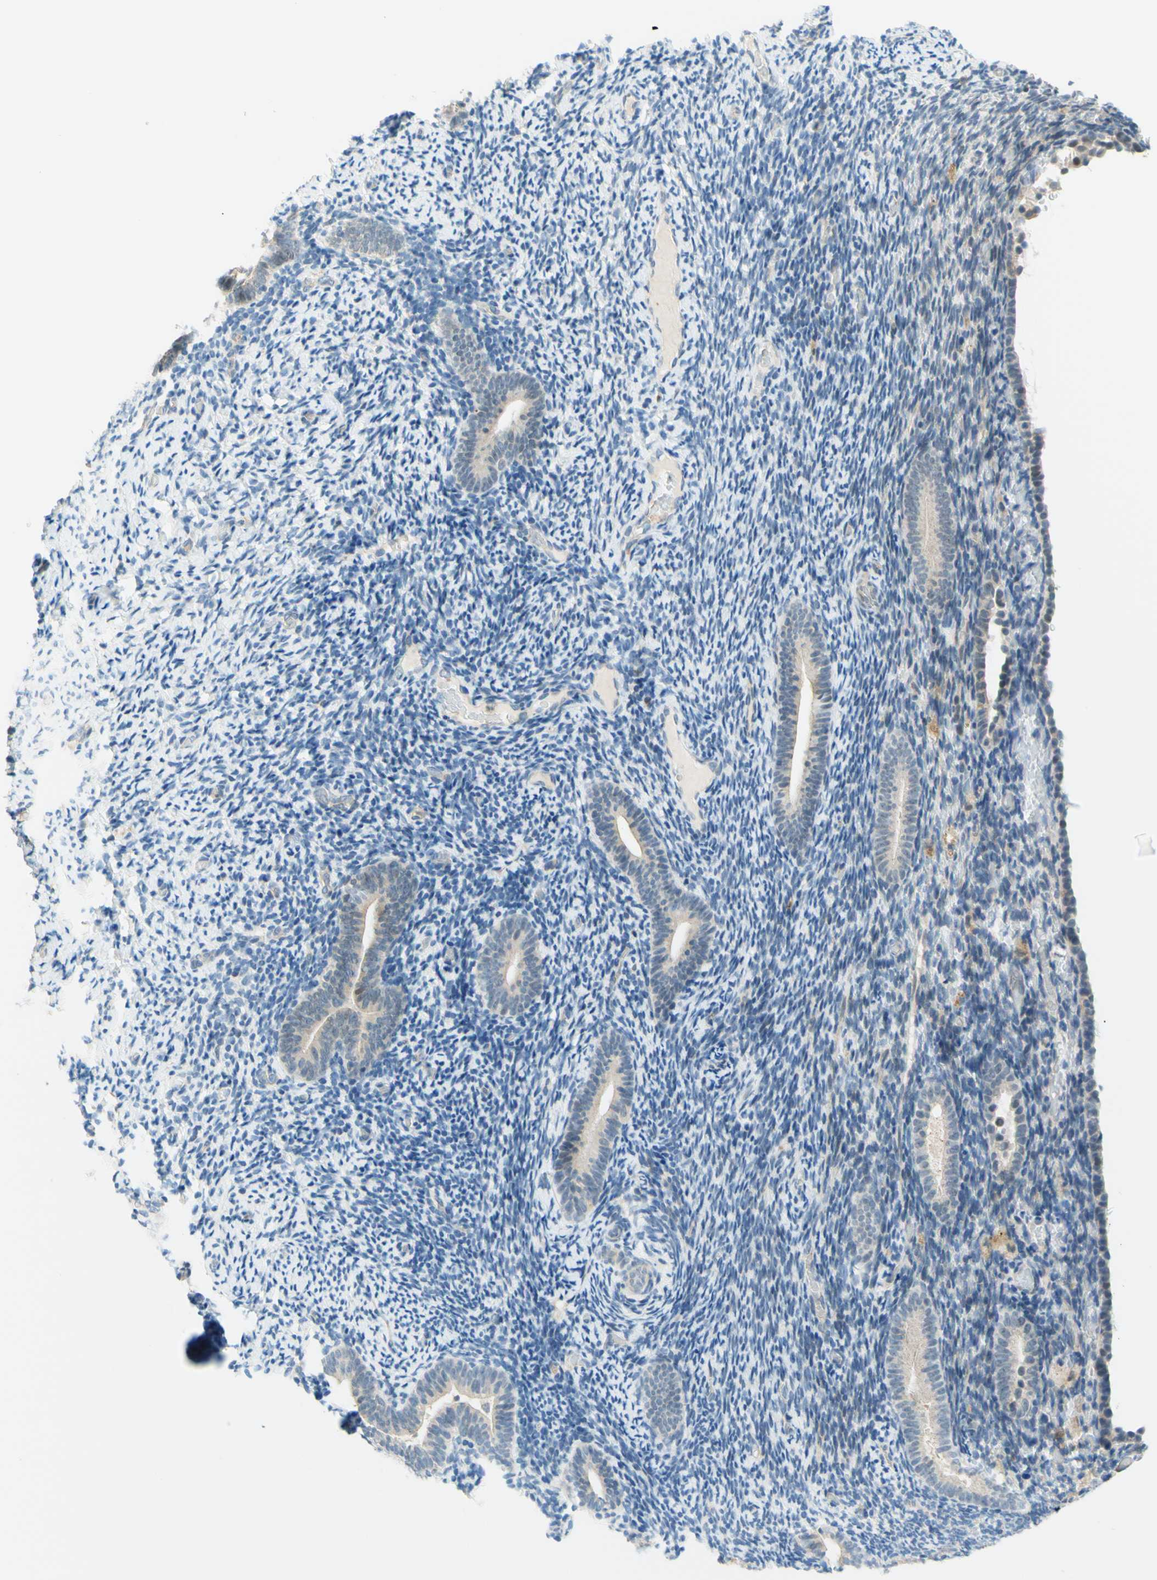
{"staining": {"intensity": "negative", "quantity": "none", "location": "none"}, "tissue": "endometrium", "cell_type": "Cells in endometrial stroma", "image_type": "normal", "snomed": [{"axis": "morphology", "description": "Normal tissue, NOS"}, {"axis": "topography", "description": "Endometrium"}], "caption": "This is a micrograph of immunohistochemistry (IHC) staining of benign endometrium, which shows no expression in cells in endometrial stroma.", "gene": "C2CD2L", "patient": {"sex": "female", "age": 51}}